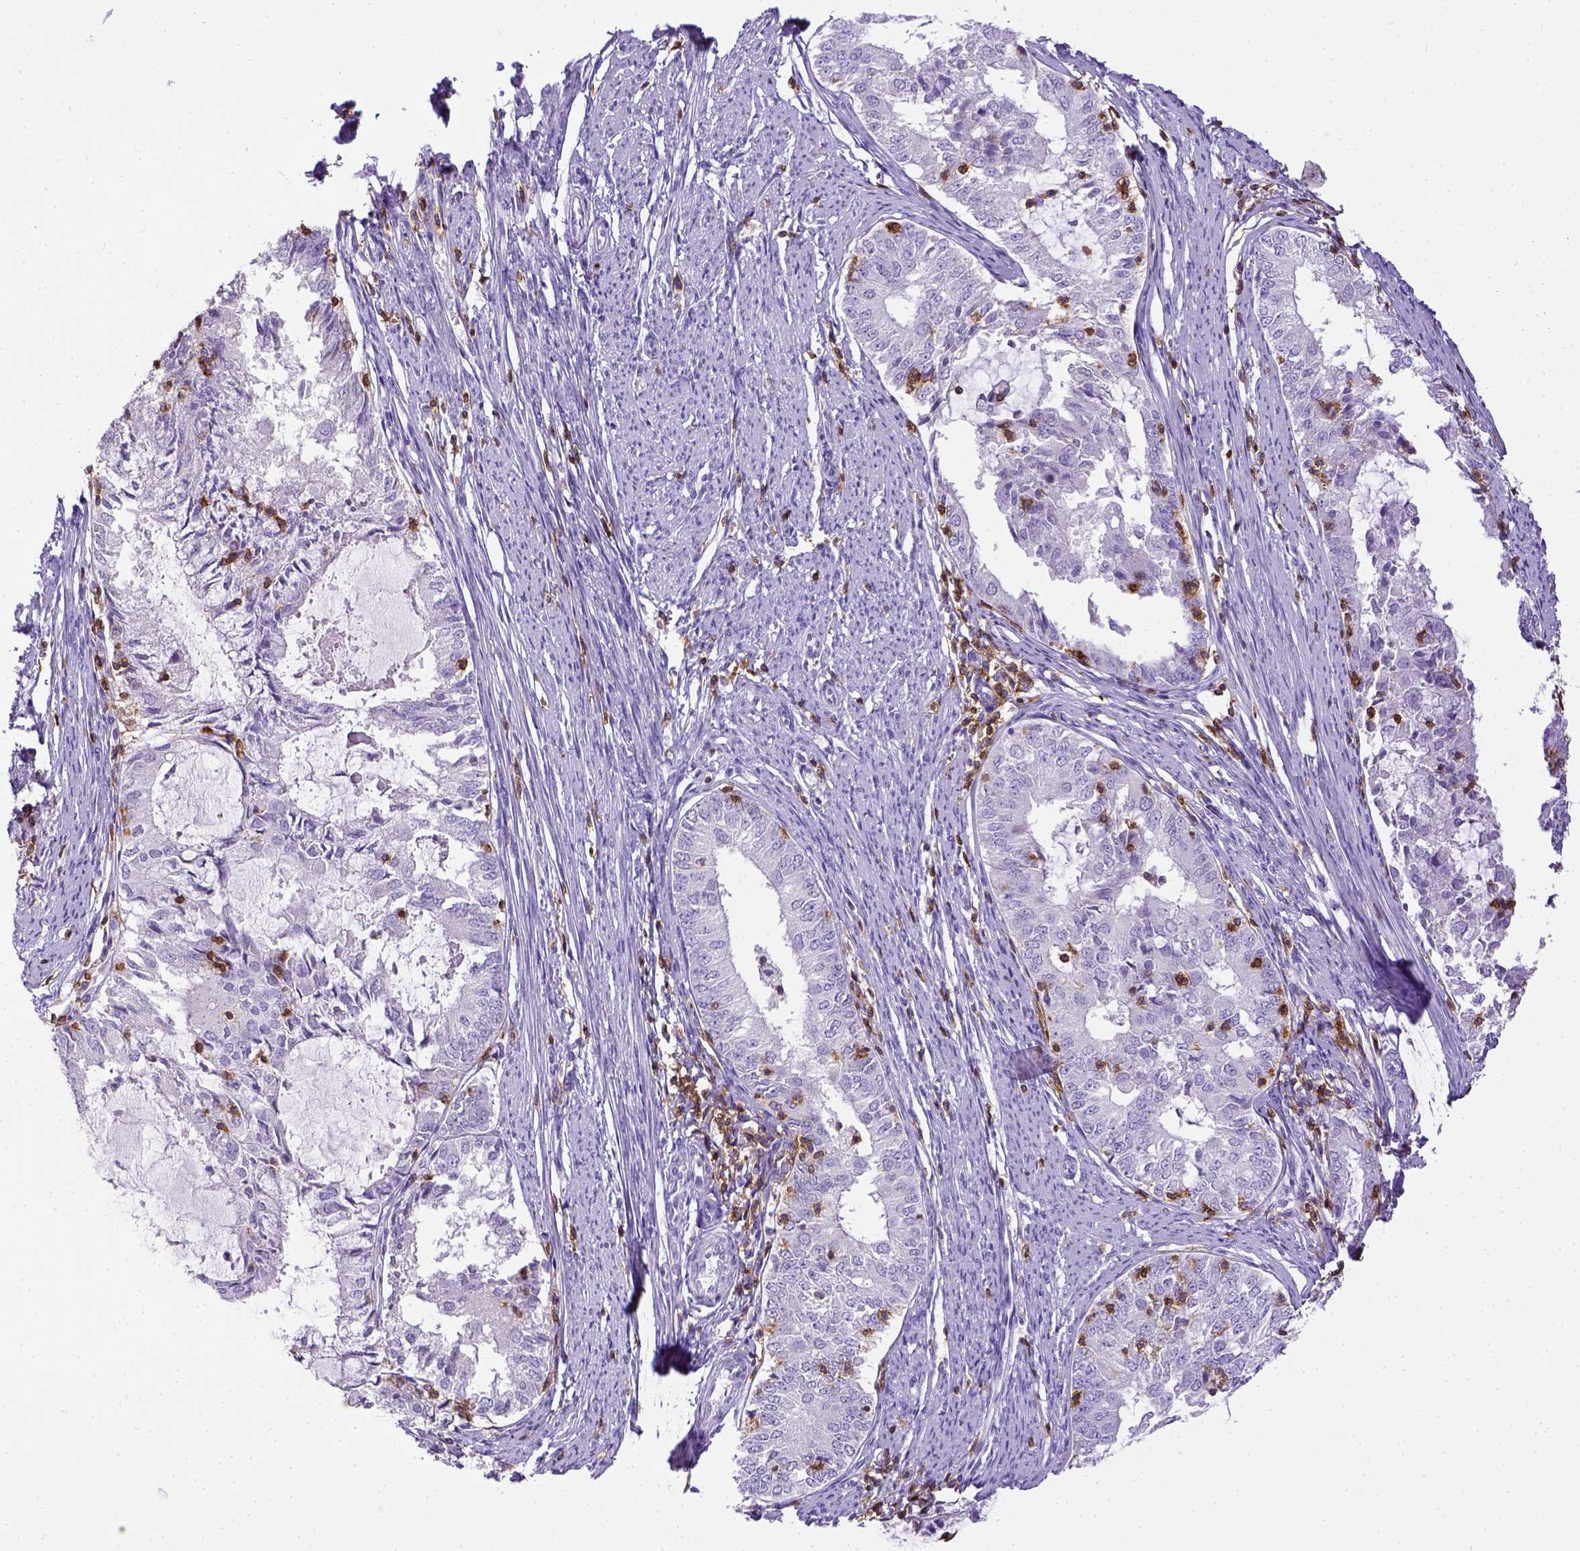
{"staining": {"intensity": "negative", "quantity": "none", "location": "none"}, "tissue": "endometrial cancer", "cell_type": "Tumor cells", "image_type": "cancer", "snomed": [{"axis": "morphology", "description": "Adenocarcinoma, NOS"}, {"axis": "topography", "description": "Endometrium"}], "caption": "Protein analysis of adenocarcinoma (endometrial) reveals no significant positivity in tumor cells.", "gene": "CD3E", "patient": {"sex": "female", "age": 57}}